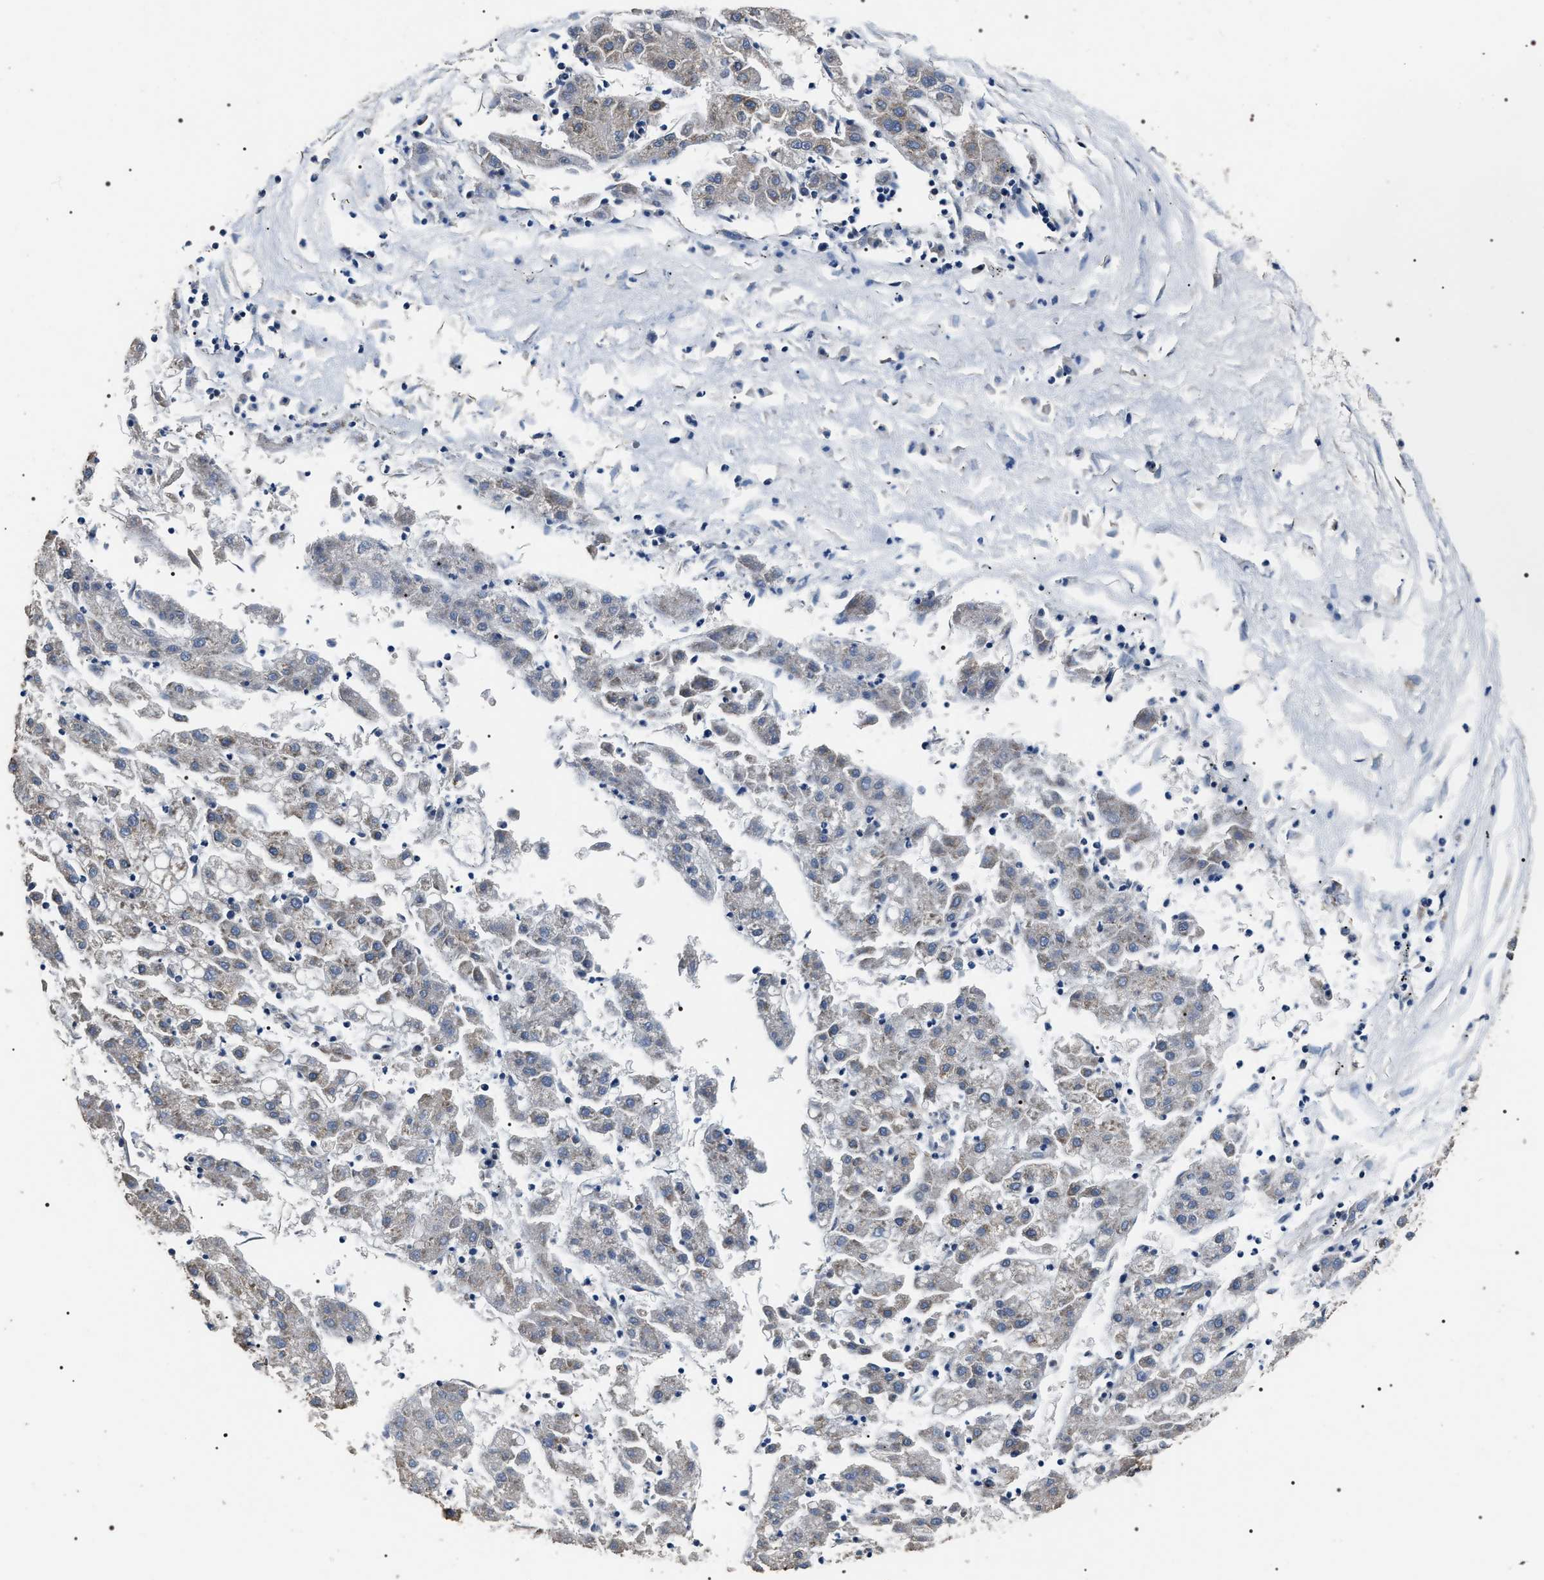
{"staining": {"intensity": "weak", "quantity": "25%-75%", "location": "cytoplasmic/membranous"}, "tissue": "liver cancer", "cell_type": "Tumor cells", "image_type": "cancer", "snomed": [{"axis": "morphology", "description": "Carcinoma, Hepatocellular, NOS"}, {"axis": "topography", "description": "Liver"}], "caption": "A histopathology image of human liver hepatocellular carcinoma stained for a protein shows weak cytoplasmic/membranous brown staining in tumor cells. The staining was performed using DAB to visualize the protein expression in brown, while the nuclei were stained in blue with hematoxylin (Magnification: 20x).", "gene": "KTN1", "patient": {"sex": "male", "age": 72}}